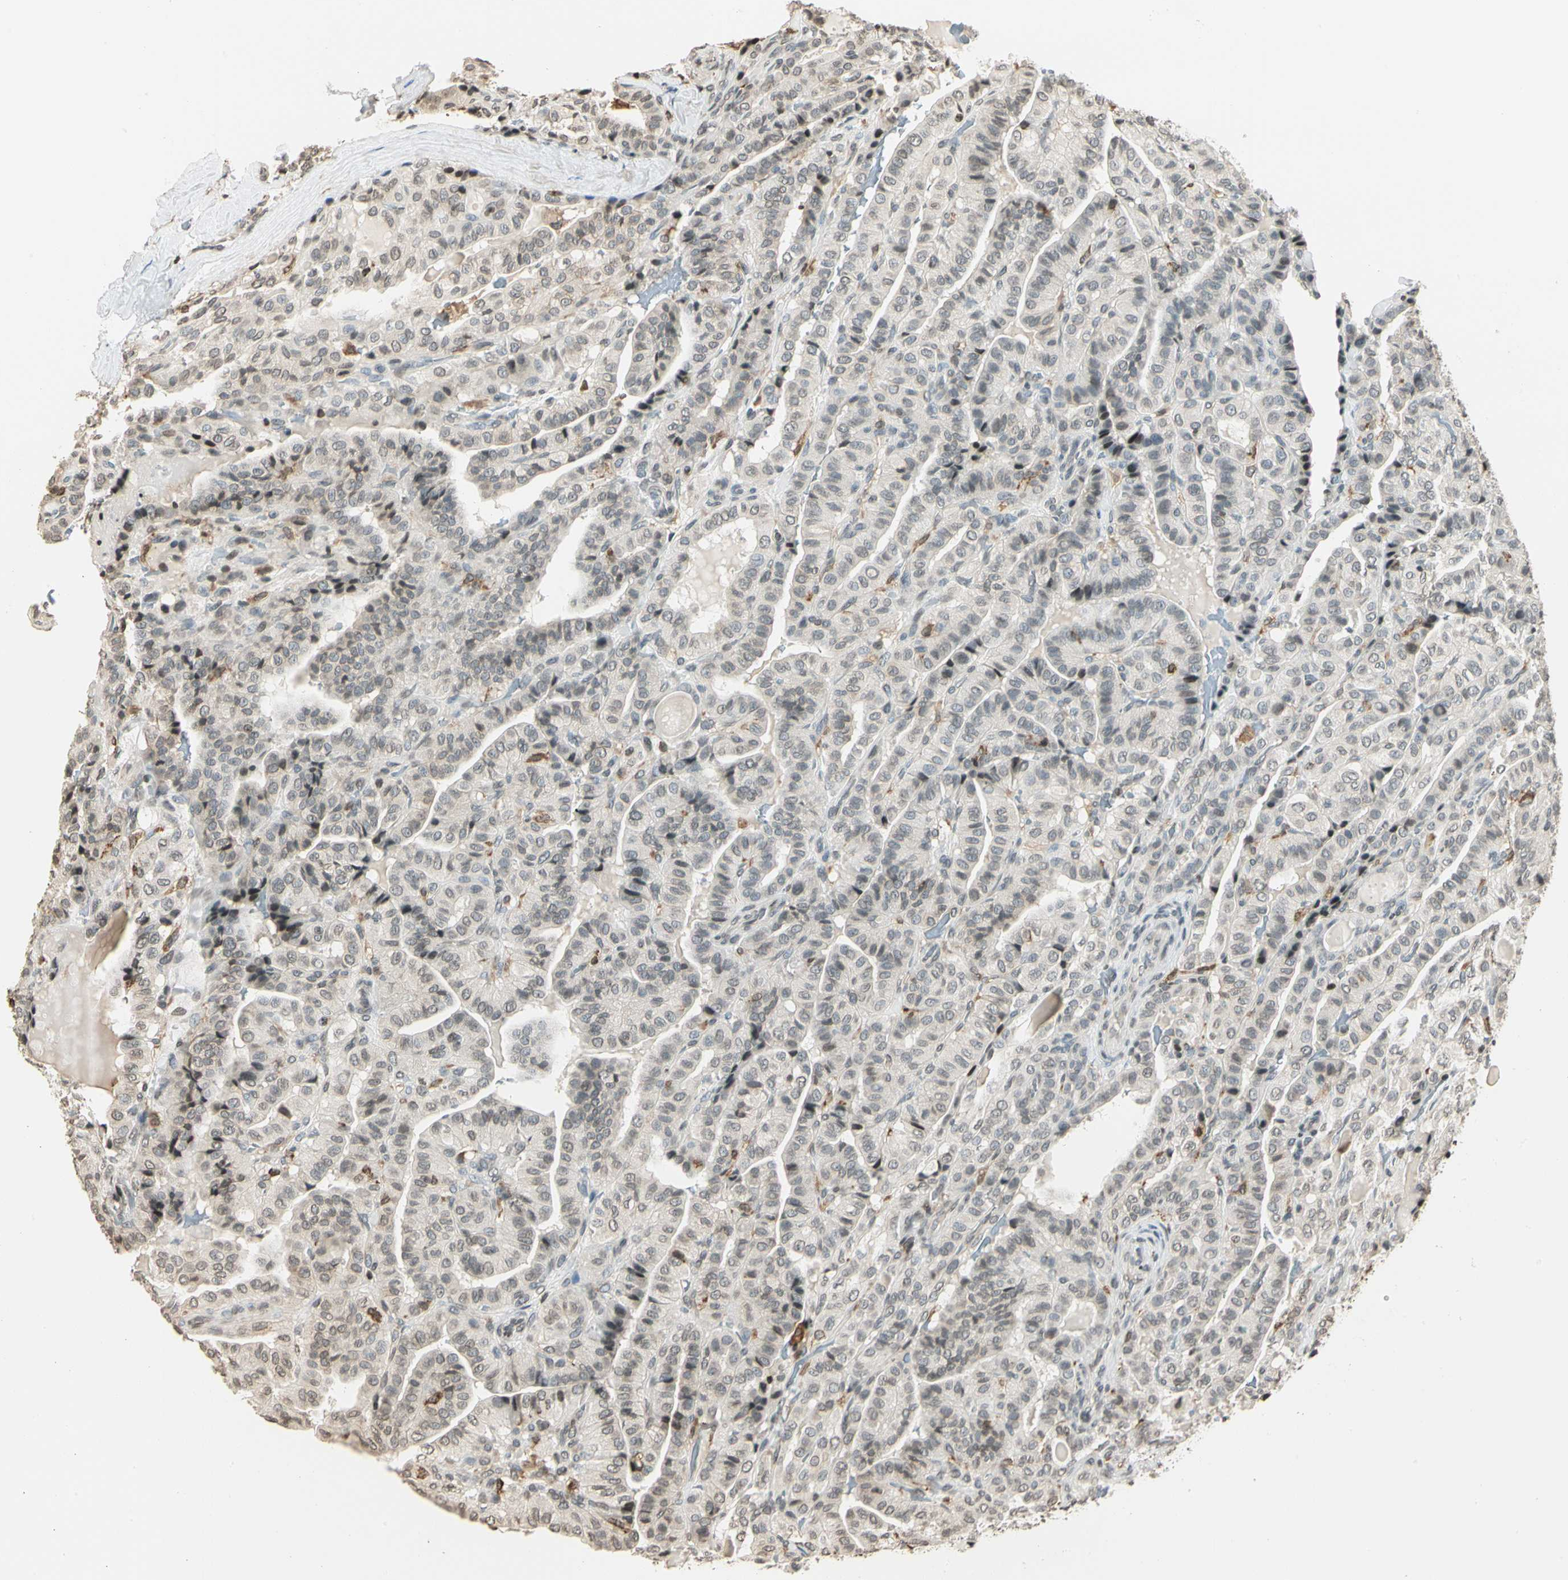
{"staining": {"intensity": "weak", "quantity": "<25%", "location": "cytoplasmic/membranous,nuclear"}, "tissue": "thyroid cancer", "cell_type": "Tumor cells", "image_type": "cancer", "snomed": [{"axis": "morphology", "description": "Papillary adenocarcinoma, NOS"}, {"axis": "topography", "description": "Thyroid gland"}], "caption": "Protein analysis of thyroid cancer (papillary adenocarcinoma) displays no significant positivity in tumor cells. Brightfield microscopy of immunohistochemistry stained with DAB (brown) and hematoxylin (blue), captured at high magnification.", "gene": "FER", "patient": {"sex": "male", "age": 77}}